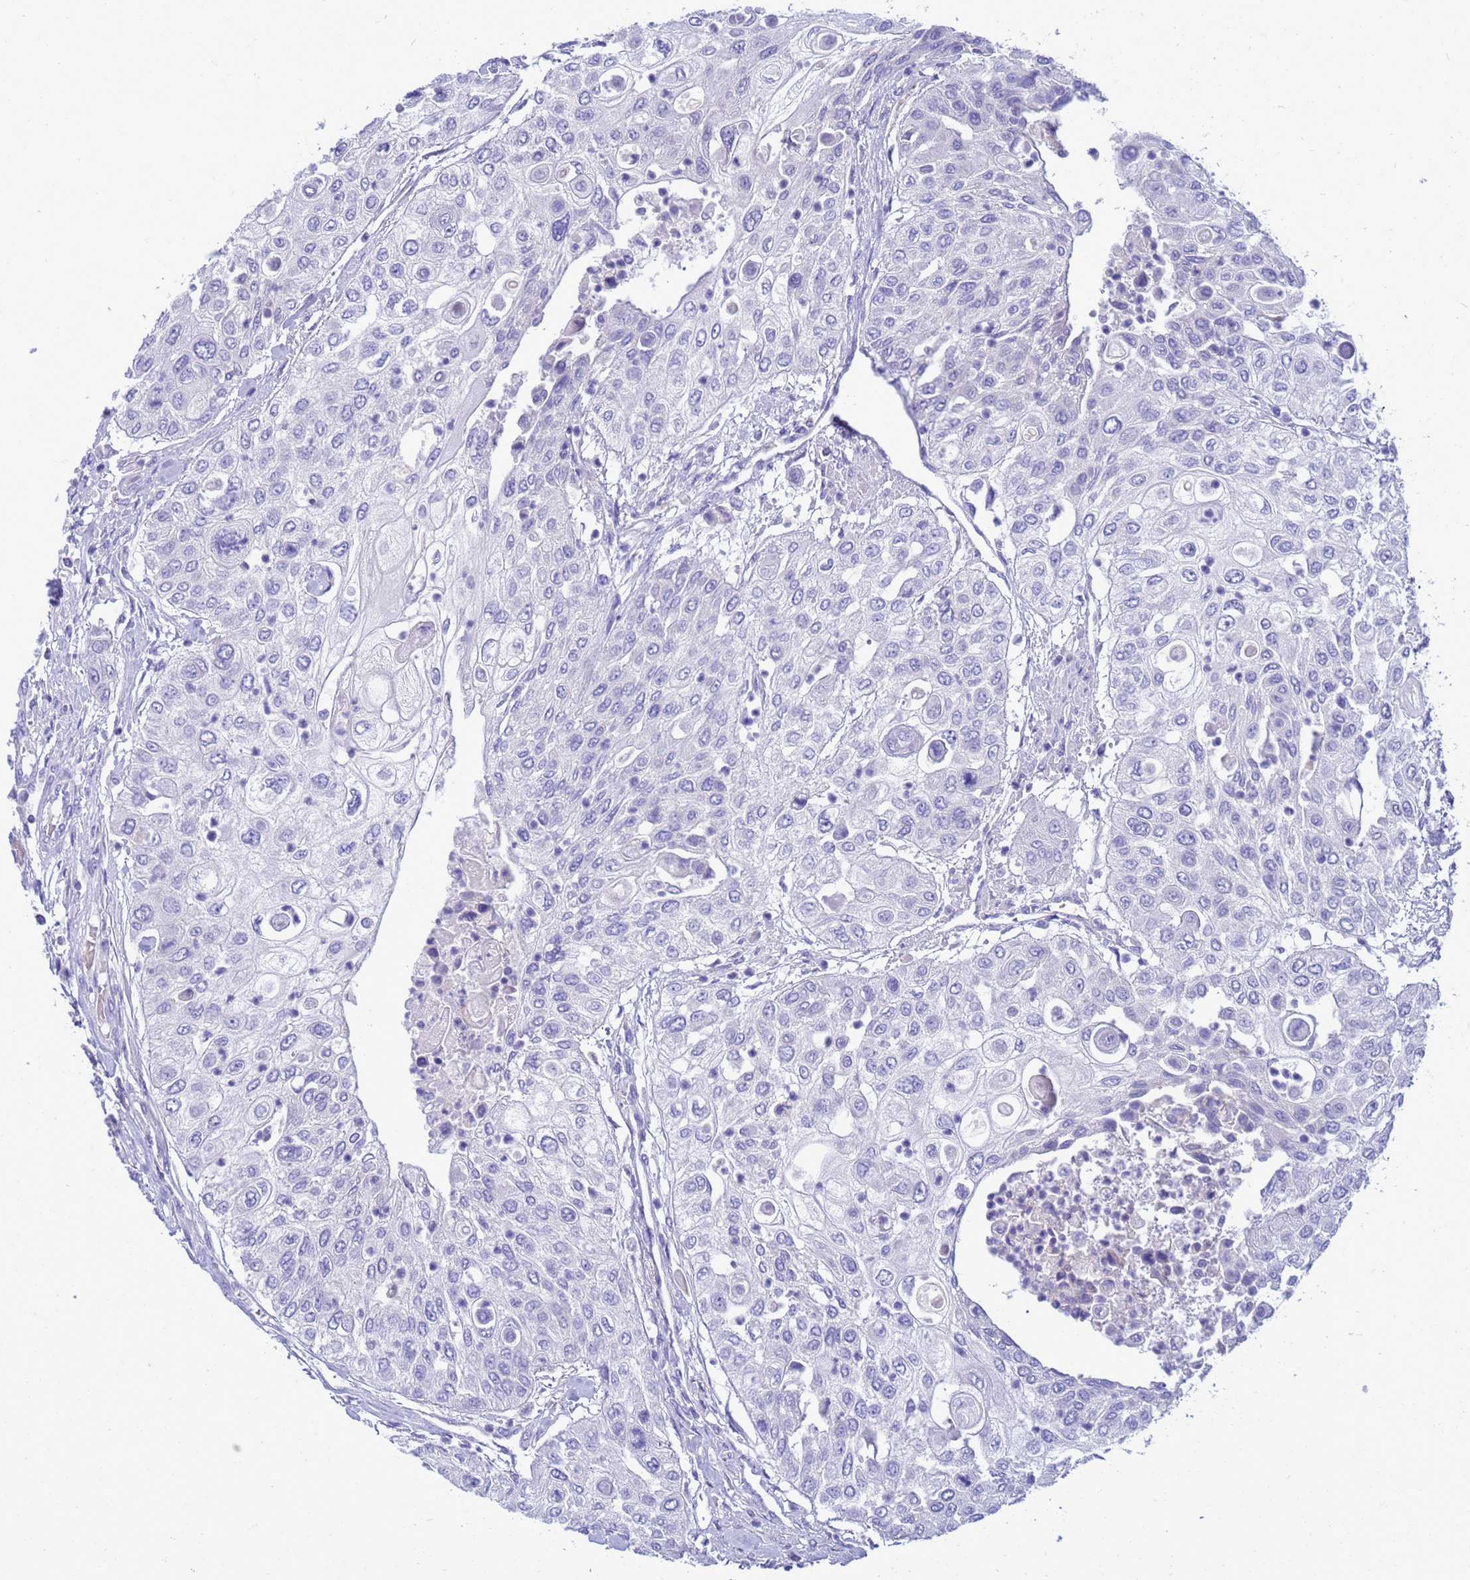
{"staining": {"intensity": "negative", "quantity": "none", "location": "none"}, "tissue": "urothelial cancer", "cell_type": "Tumor cells", "image_type": "cancer", "snomed": [{"axis": "morphology", "description": "Urothelial carcinoma, High grade"}, {"axis": "topography", "description": "Urinary bladder"}], "caption": "Immunohistochemistry photomicrograph of human high-grade urothelial carcinoma stained for a protein (brown), which demonstrates no staining in tumor cells.", "gene": "SYCN", "patient": {"sex": "female", "age": 79}}